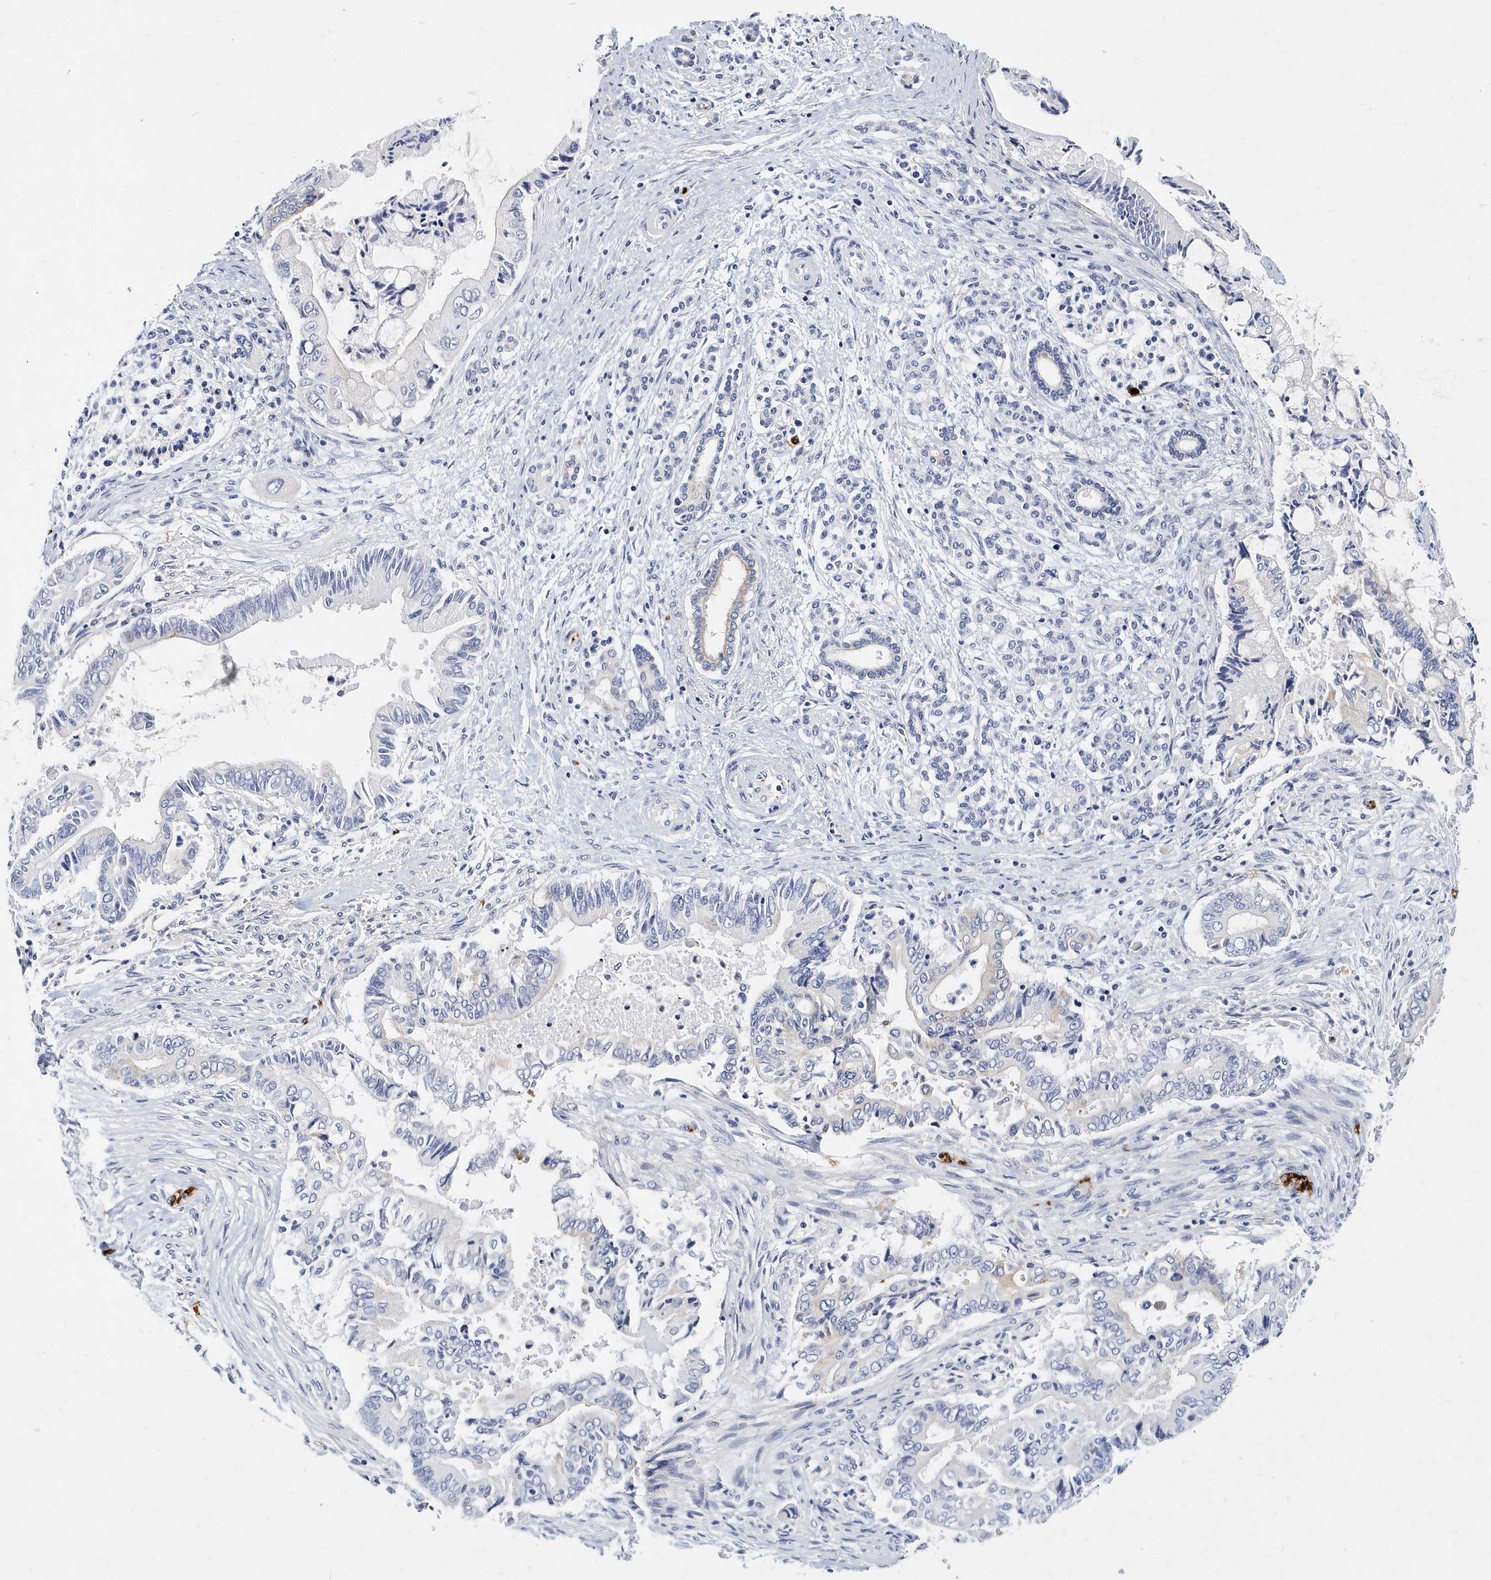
{"staining": {"intensity": "negative", "quantity": "none", "location": "none"}, "tissue": "pancreatic cancer", "cell_type": "Tumor cells", "image_type": "cancer", "snomed": [{"axis": "morphology", "description": "Adenocarcinoma, NOS"}, {"axis": "topography", "description": "Pancreas"}], "caption": "An IHC photomicrograph of pancreatic cancer is shown. There is no staining in tumor cells of pancreatic cancer.", "gene": "ITGA2B", "patient": {"sex": "male", "age": 68}}